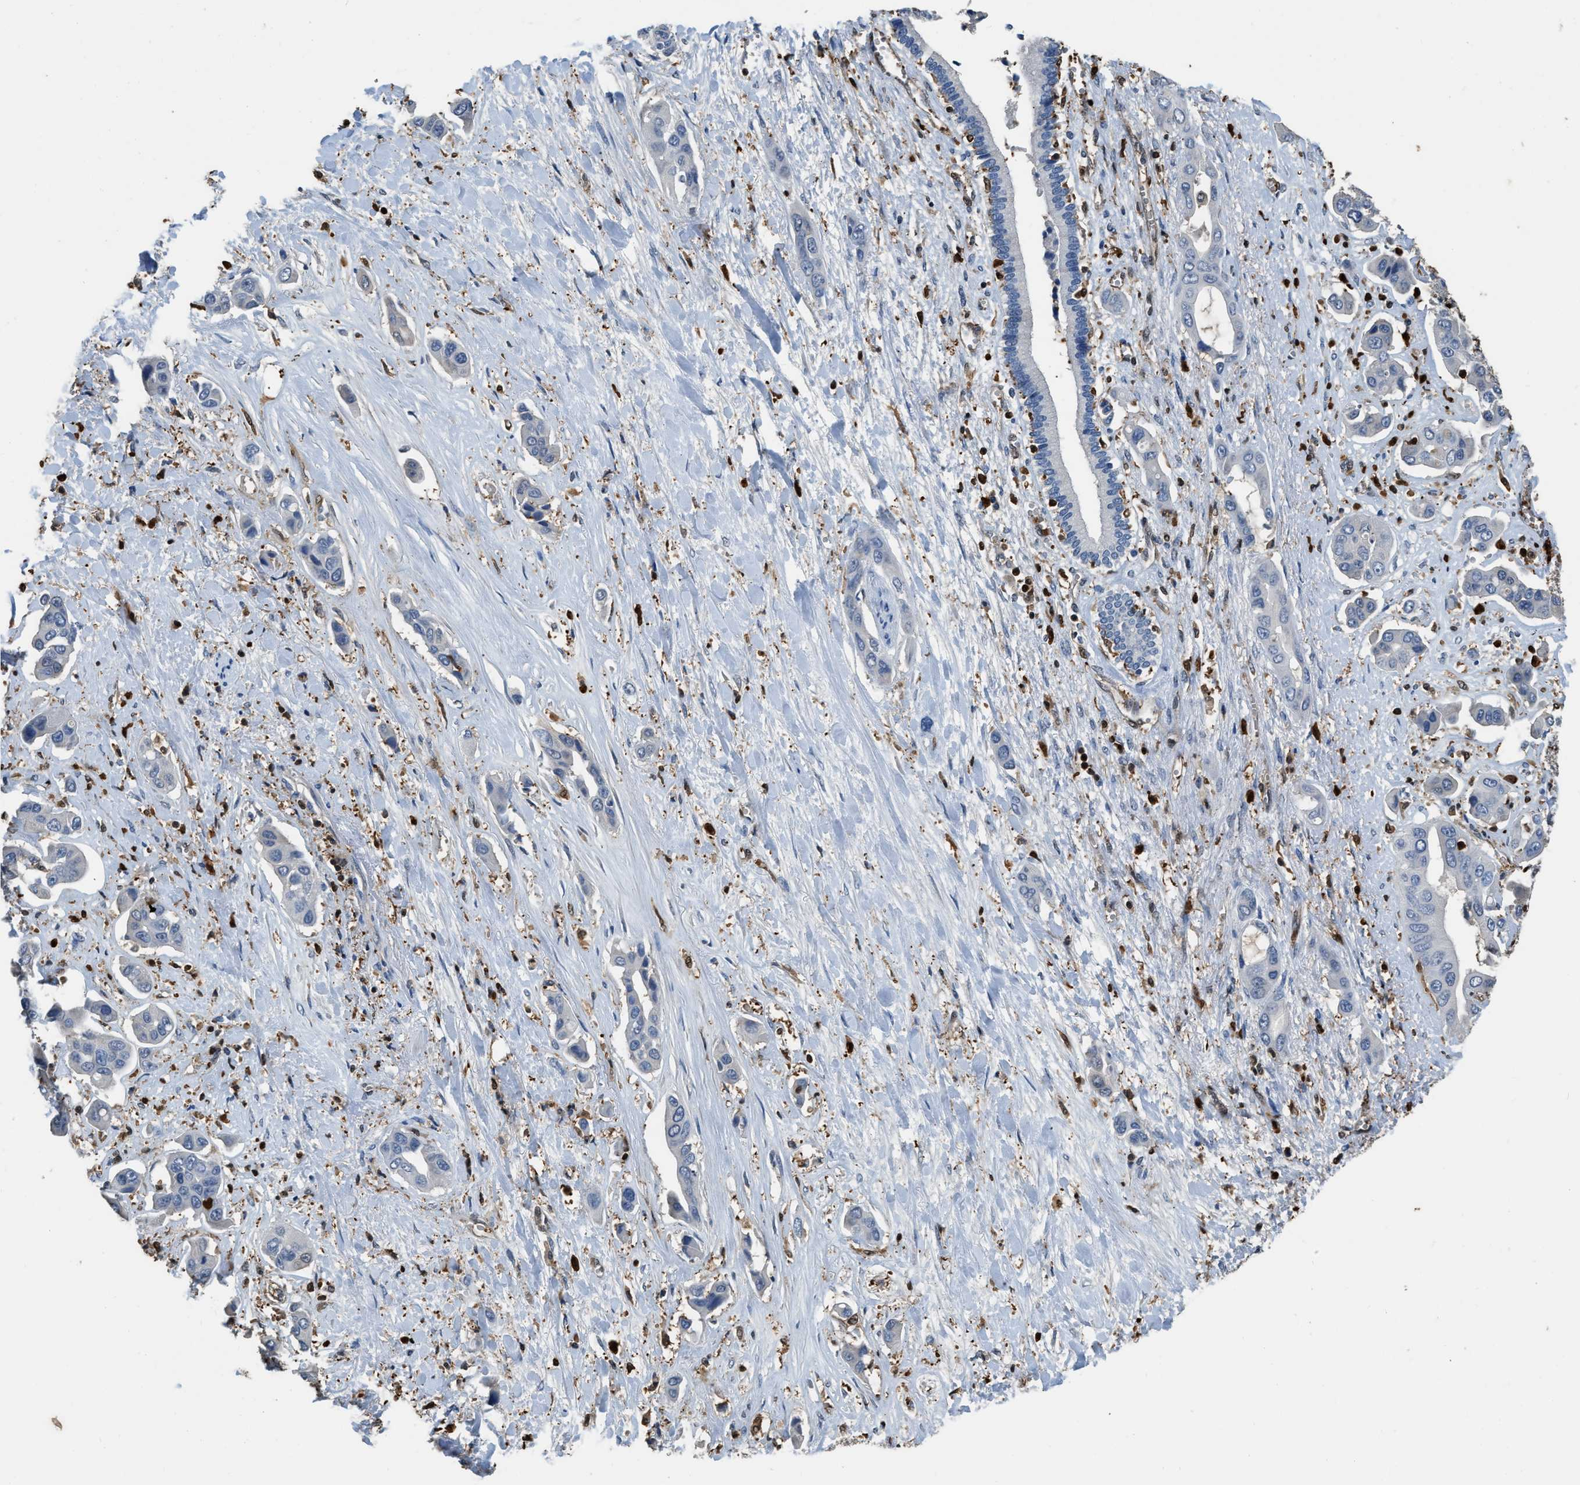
{"staining": {"intensity": "negative", "quantity": "none", "location": "none"}, "tissue": "liver cancer", "cell_type": "Tumor cells", "image_type": "cancer", "snomed": [{"axis": "morphology", "description": "Cholangiocarcinoma"}, {"axis": "topography", "description": "Liver"}], "caption": "Immunohistochemistry image of human cholangiocarcinoma (liver) stained for a protein (brown), which displays no expression in tumor cells.", "gene": "ARHGDIB", "patient": {"sex": "female", "age": 52}}